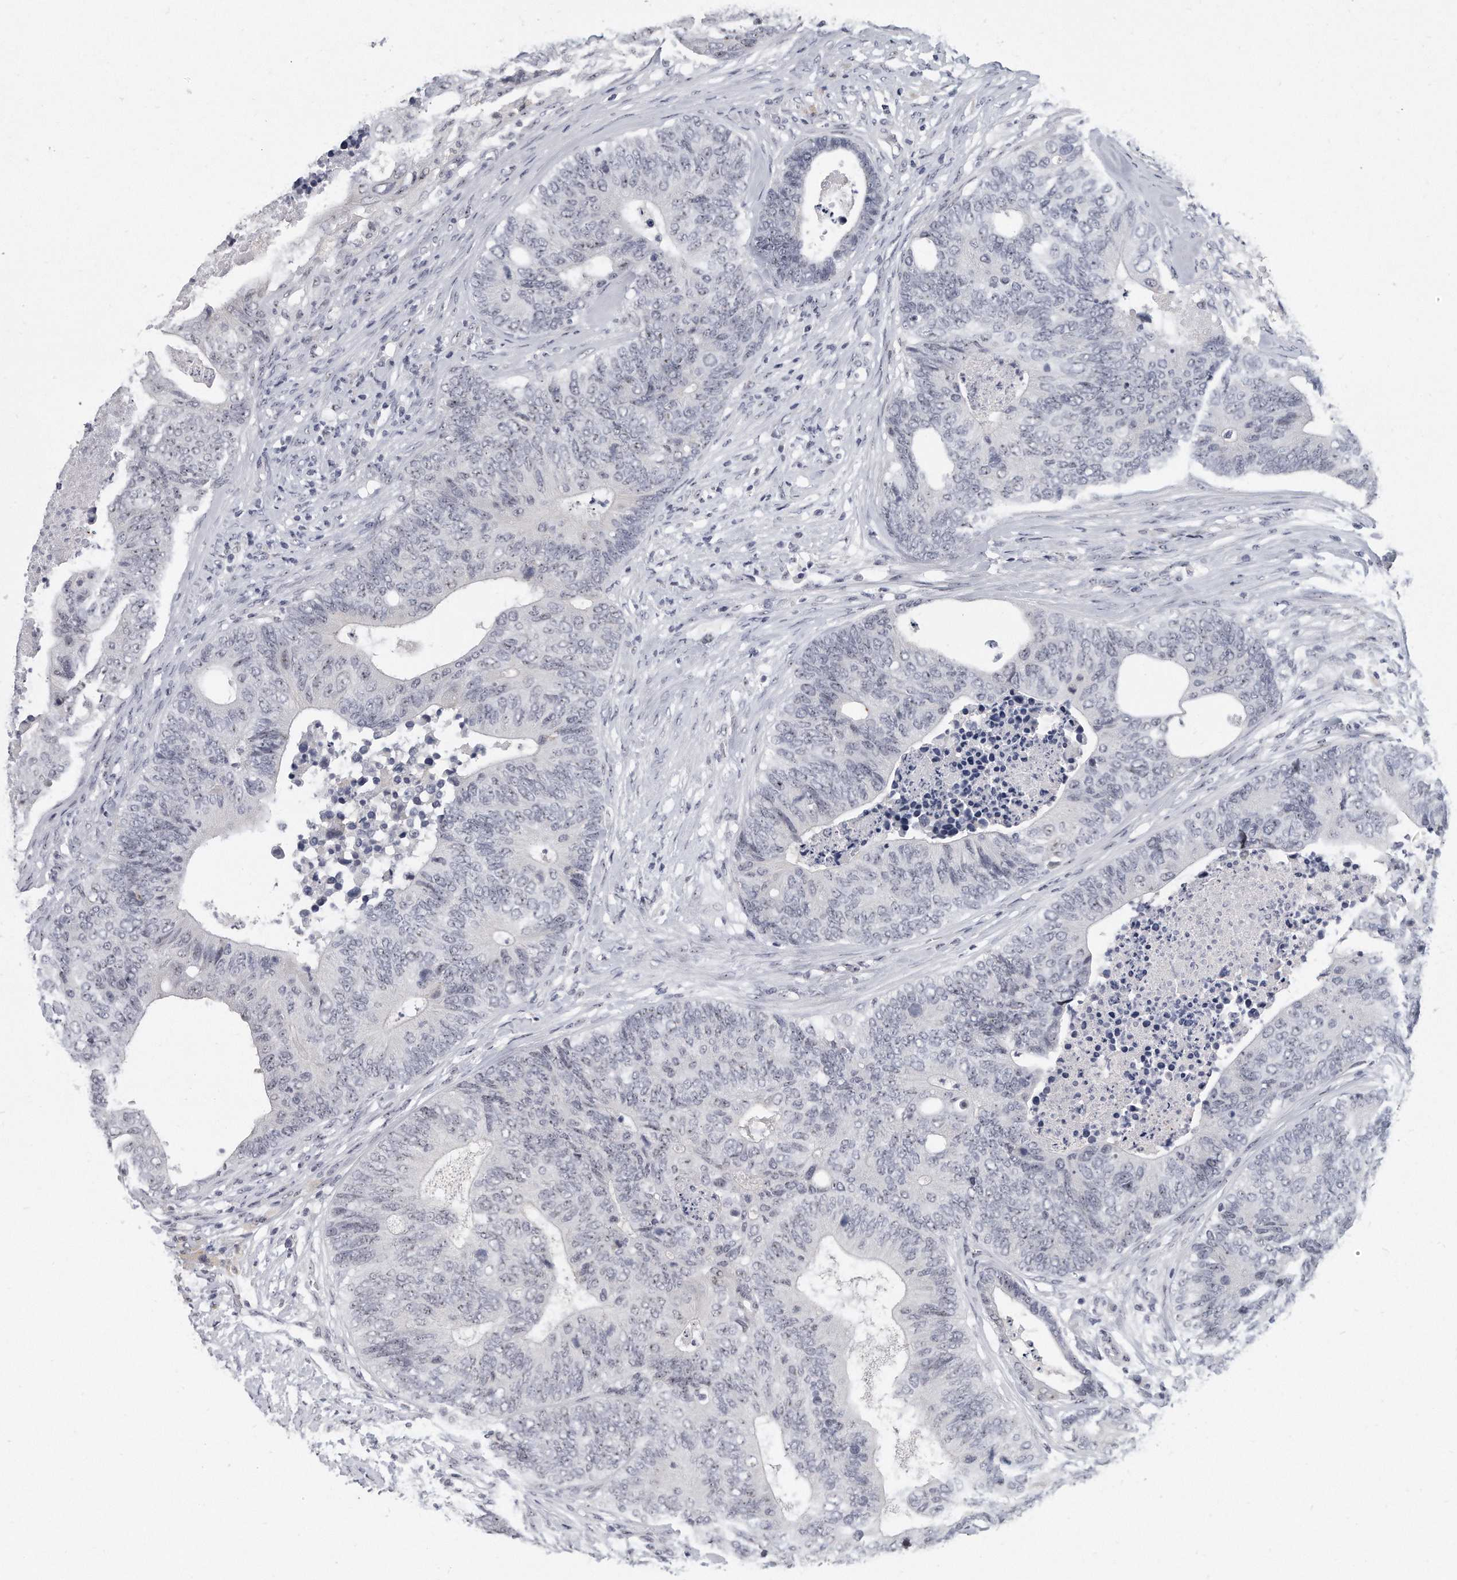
{"staining": {"intensity": "negative", "quantity": "none", "location": "none"}, "tissue": "colorectal cancer", "cell_type": "Tumor cells", "image_type": "cancer", "snomed": [{"axis": "morphology", "description": "Adenocarcinoma, NOS"}, {"axis": "topography", "description": "Colon"}], "caption": "A micrograph of human colorectal cancer is negative for staining in tumor cells.", "gene": "TFCP2L1", "patient": {"sex": "female", "age": 67}}